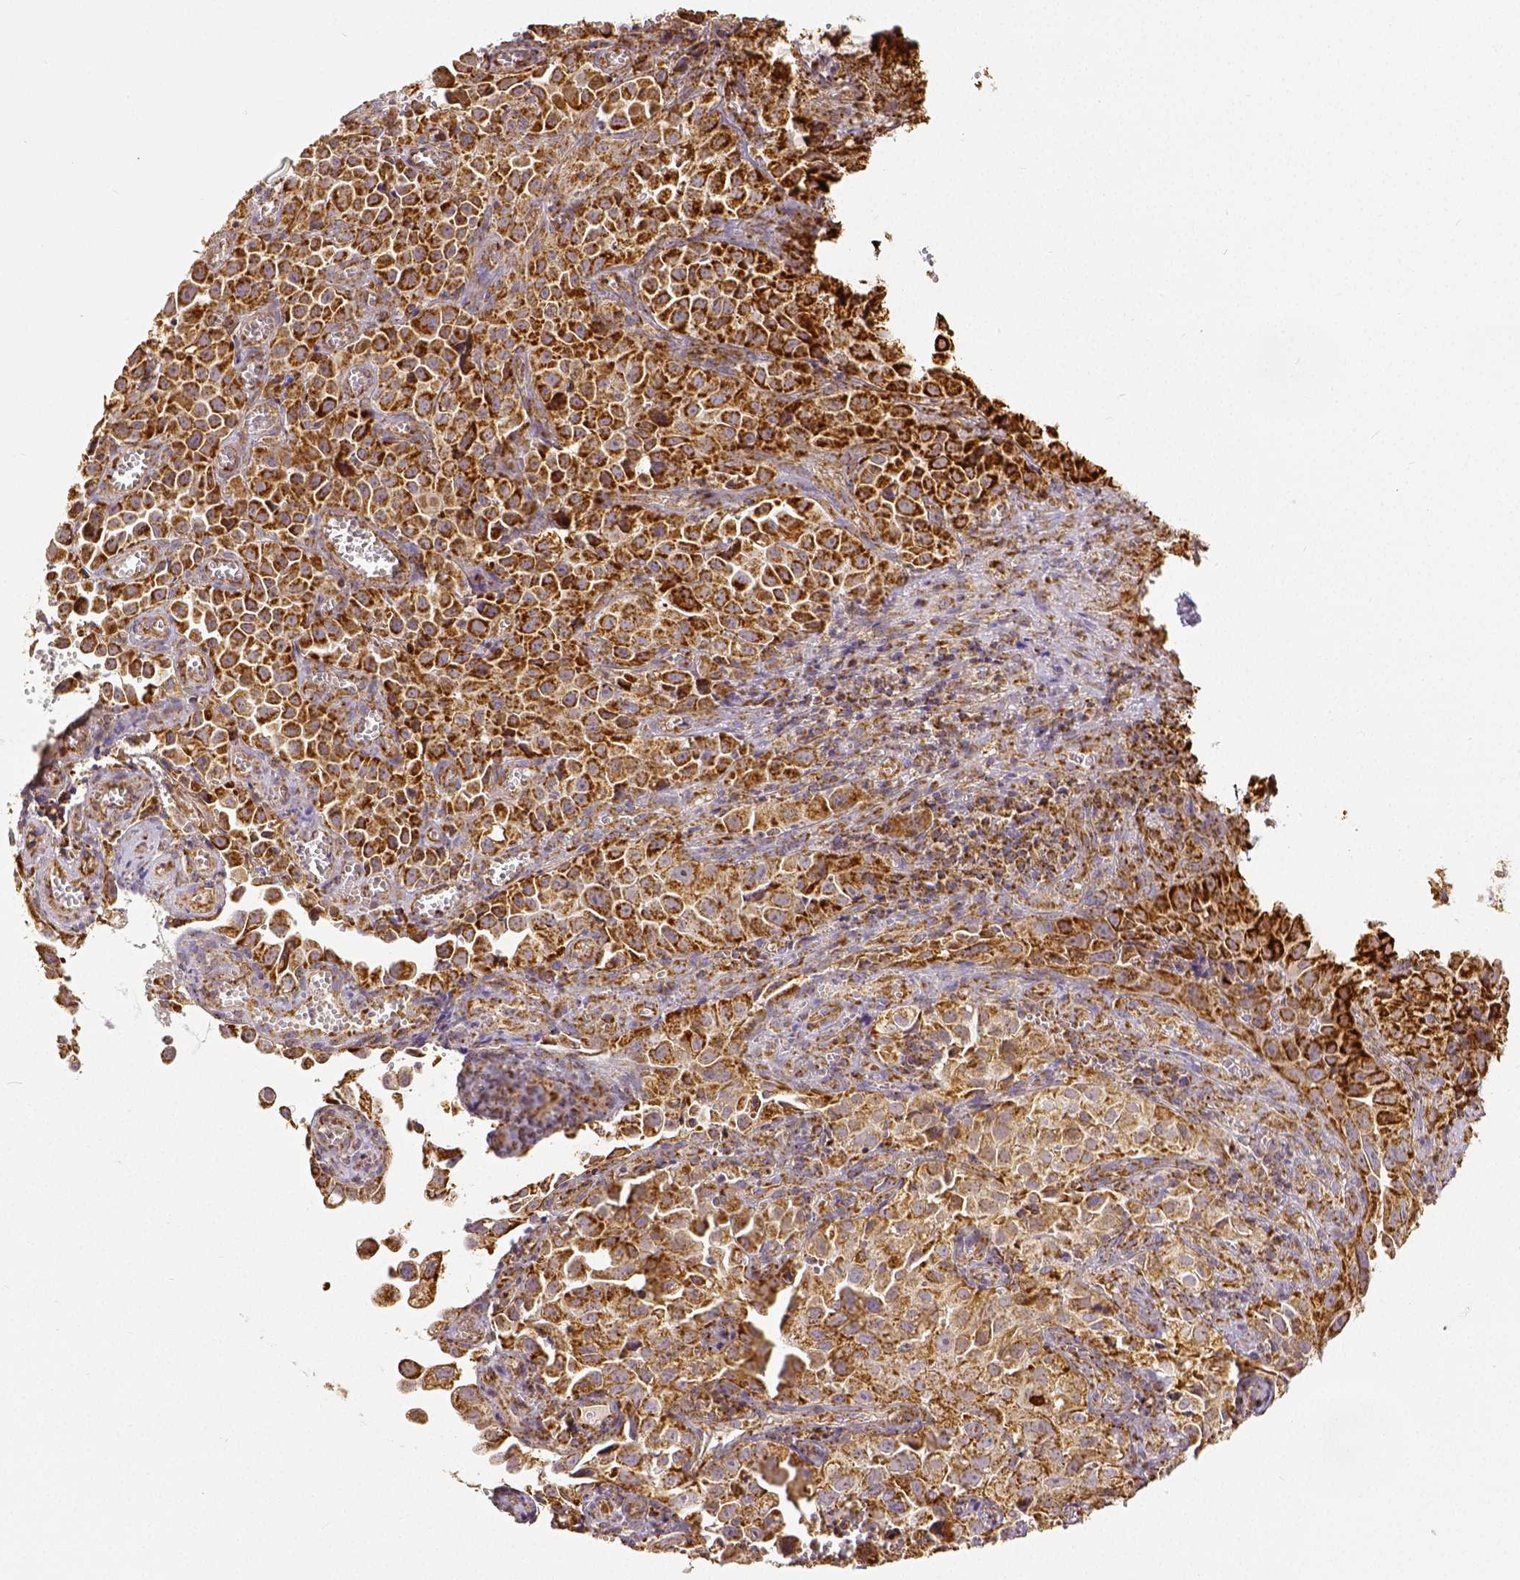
{"staining": {"intensity": "strong", "quantity": ">75%", "location": "cytoplasmic/membranous"}, "tissue": "cervical cancer", "cell_type": "Tumor cells", "image_type": "cancer", "snomed": [{"axis": "morphology", "description": "Squamous cell carcinoma, NOS"}, {"axis": "topography", "description": "Cervix"}], "caption": "This is an image of immunohistochemistry staining of cervical squamous cell carcinoma, which shows strong expression in the cytoplasmic/membranous of tumor cells.", "gene": "SDHB", "patient": {"sex": "female", "age": 55}}